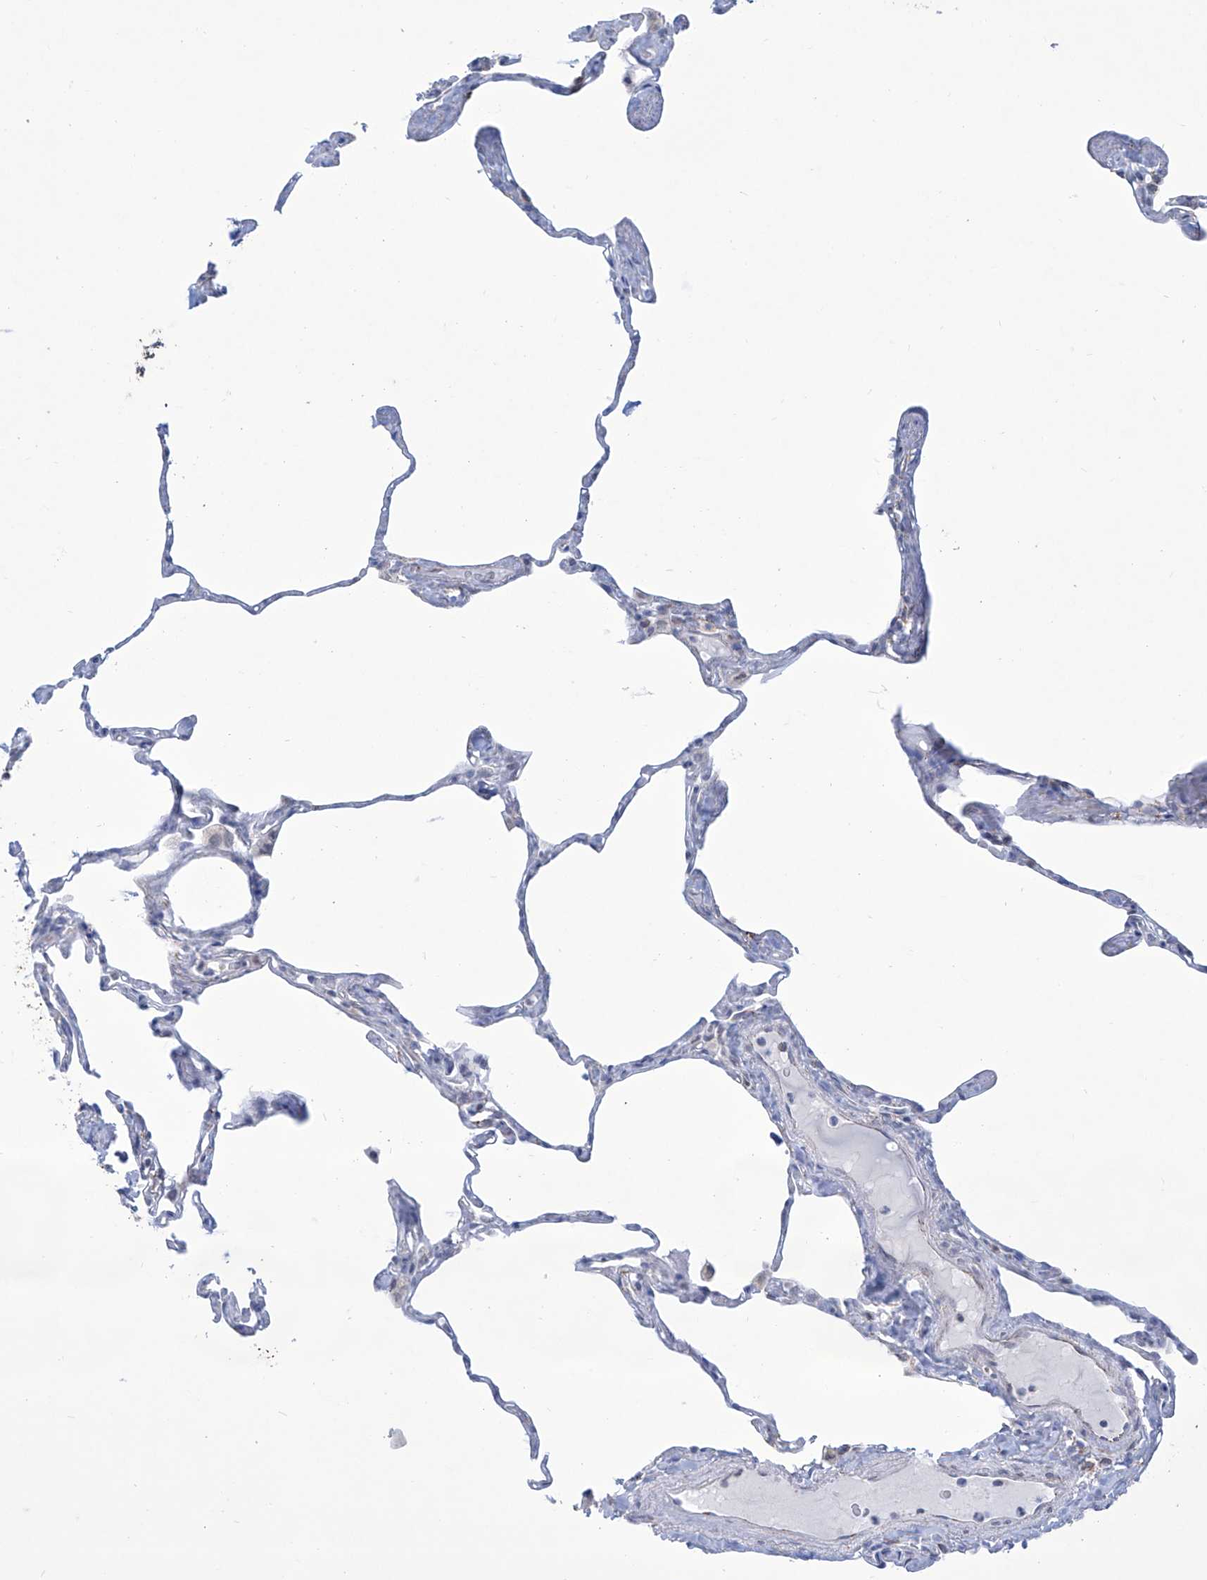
{"staining": {"intensity": "negative", "quantity": "none", "location": "none"}, "tissue": "lung", "cell_type": "Alveolar cells", "image_type": "normal", "snomed": [{"axis": "morphology", "description": "Normal tissue, NOS"}, {"axis": "topography", "description": "Lung"}], "caption": "Immunohistochemical staining of normal human lung shows no significant expression in alveolar cells. (Immunohistochemistry (ihc), brightfield microscopy, high magnification).", "gene": "ALDH6A1", "patient": {"sex": "male", "age": 65}}